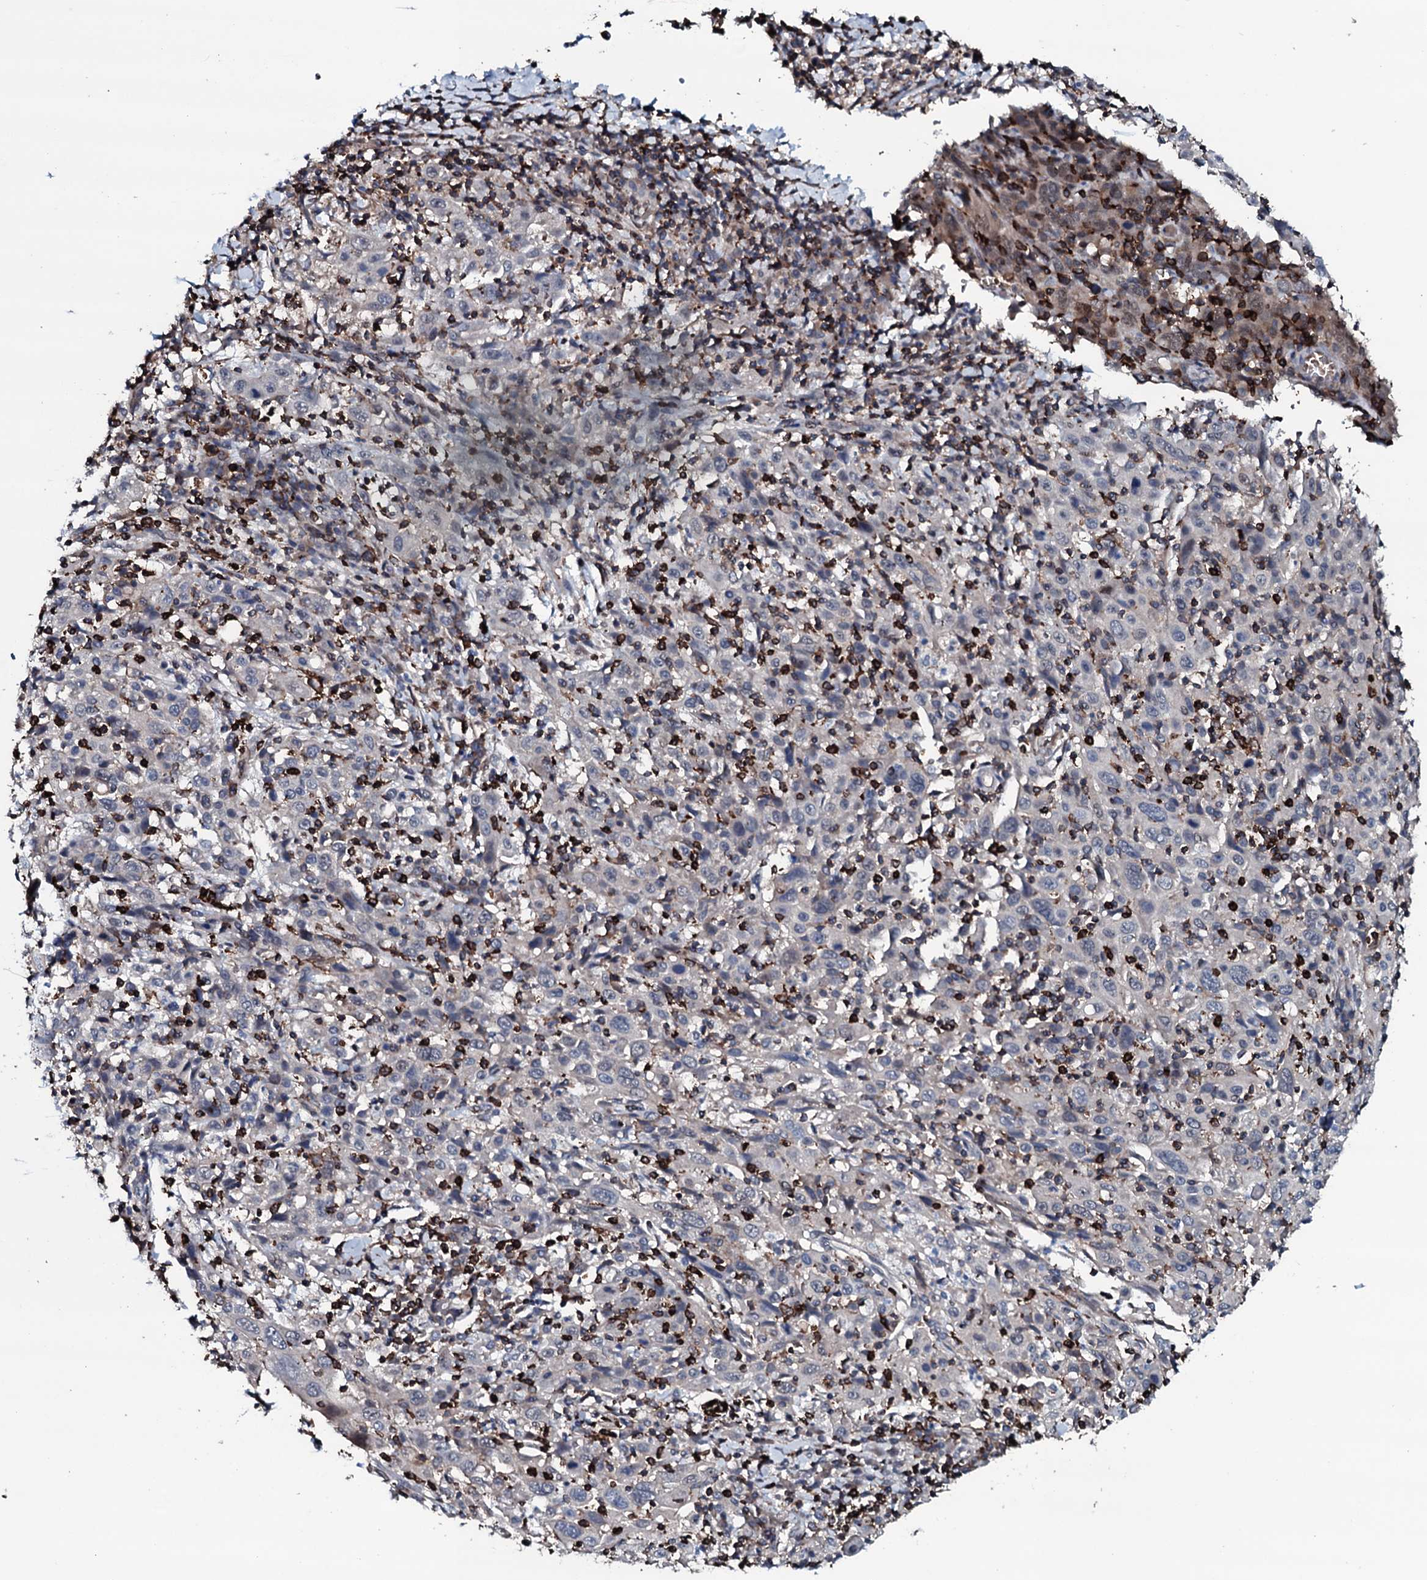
{"staining": {"intensity": "negative", "quantity": "none", "location": "none"}, "tissue": "cervical cancer", "cell_type": "Tumor cells", "image_type": "cancer", "snomed": [{"axis": "morphology", "description": "Squamous cell carcinoma, NOS"}, {"axis": "topography", "description": "Cervix"}], "caption": "Histopathology image shows no protein staining in tumor cells of cervical squamous cell carcinoma tissue.", "gene": "OGFOD2", "patient": {"sex": "female", "age": 46}}